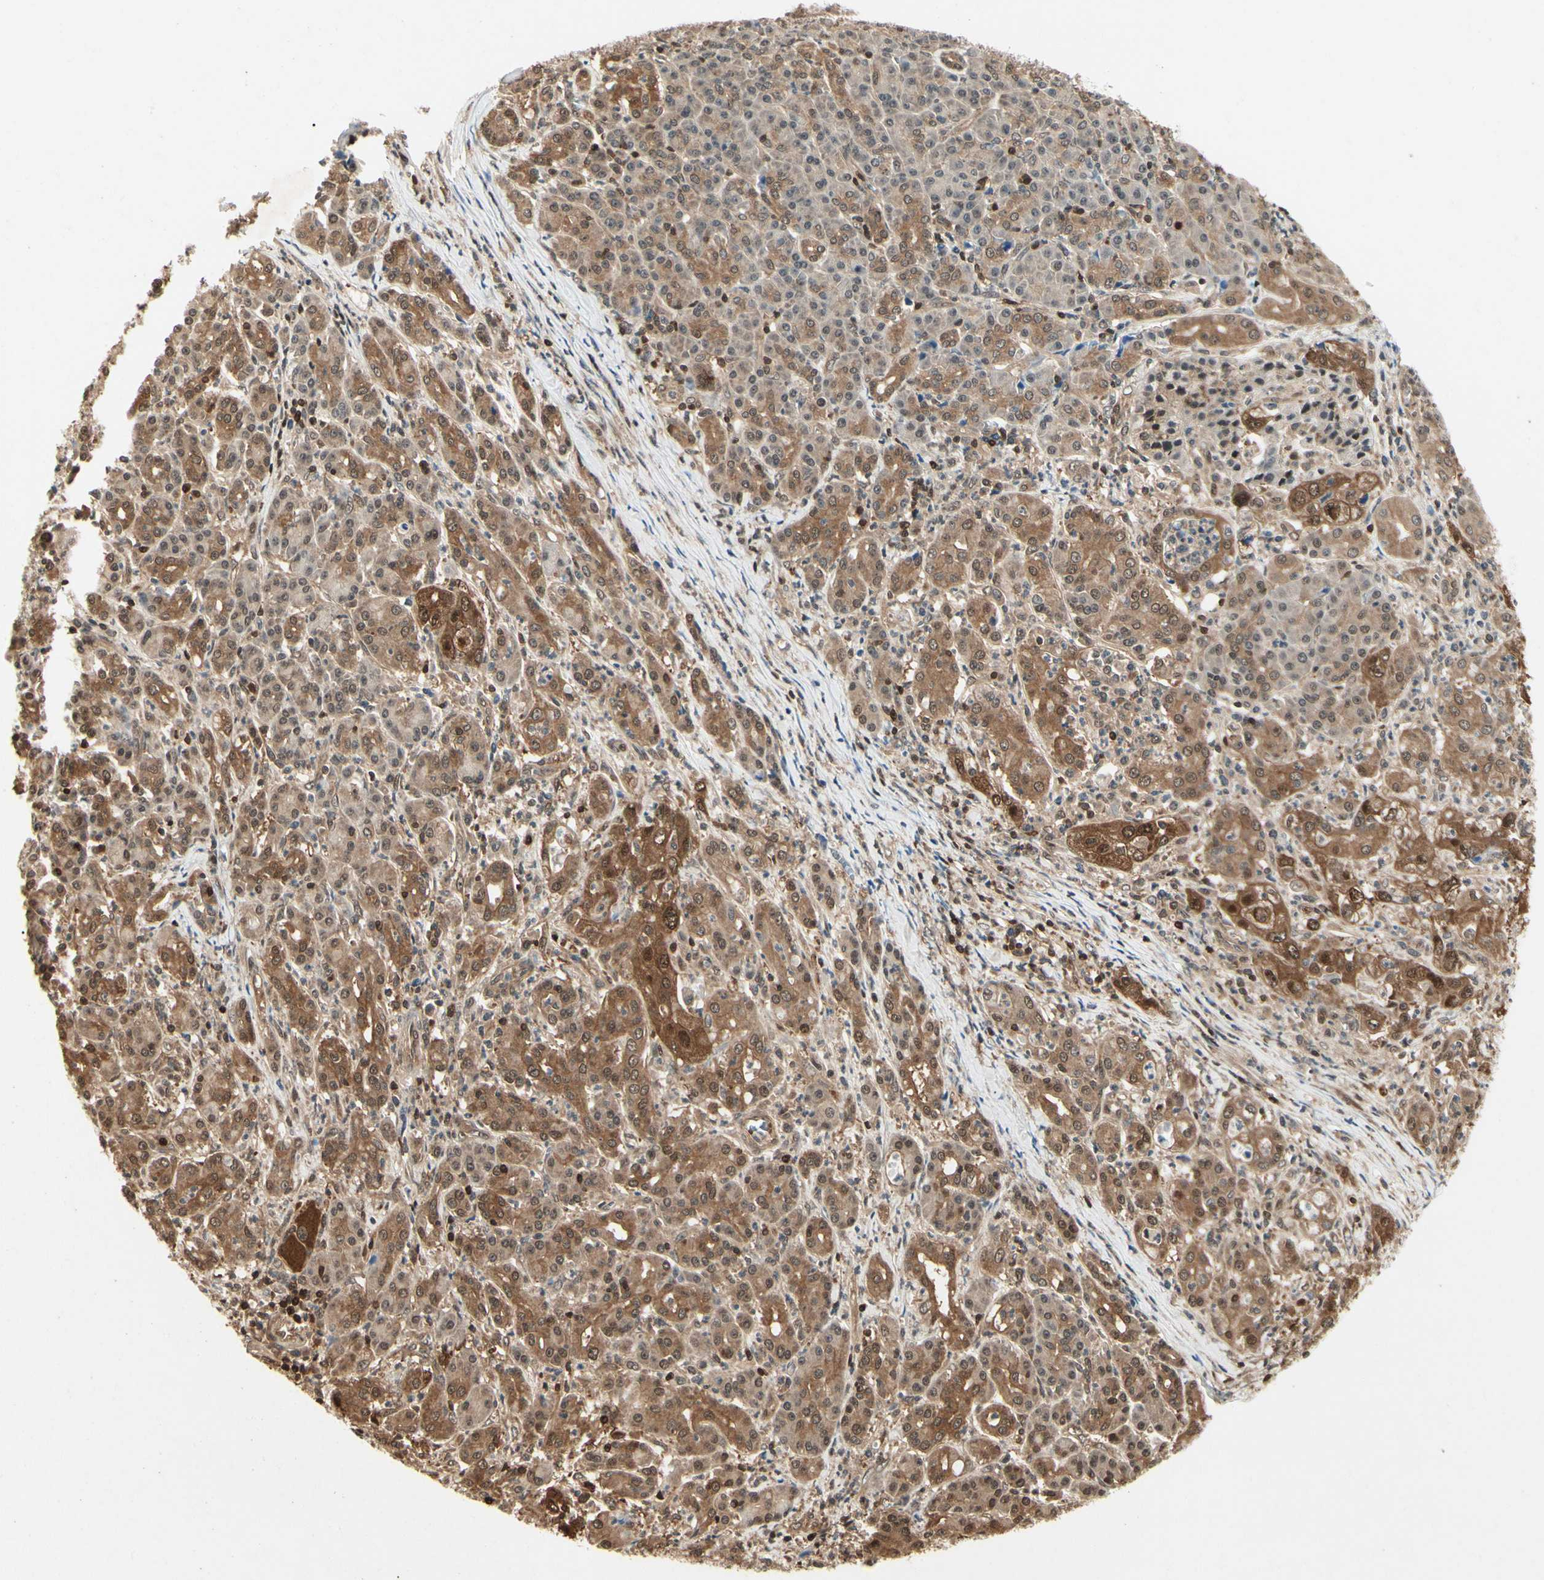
{"staining": {"intensity": "moderate", "quantity": ">75%", "location": "cytoplasmic/membranous,nuclear"}, "tissue": "pancreatic cancer", "cell_type": "Tumor cells", "image_type": "cancer", "snomed": [{"axis": "morphology", "description": "Adenocarcinoma, NOS"}, {"axis": "topography", "description": "Pancreas"}], "caption": "Pancreatic cancer stained with DAB (3,3'-diaminobenzidine) immunohistochemistry (IHC) demonstrates medium levels of moderate cytoplasmic/membranous and nuclear positivity in approximately >75% of tumor cells.", "gene": "YWHAQ", "patient": {"sex": "male", "age": 70}}